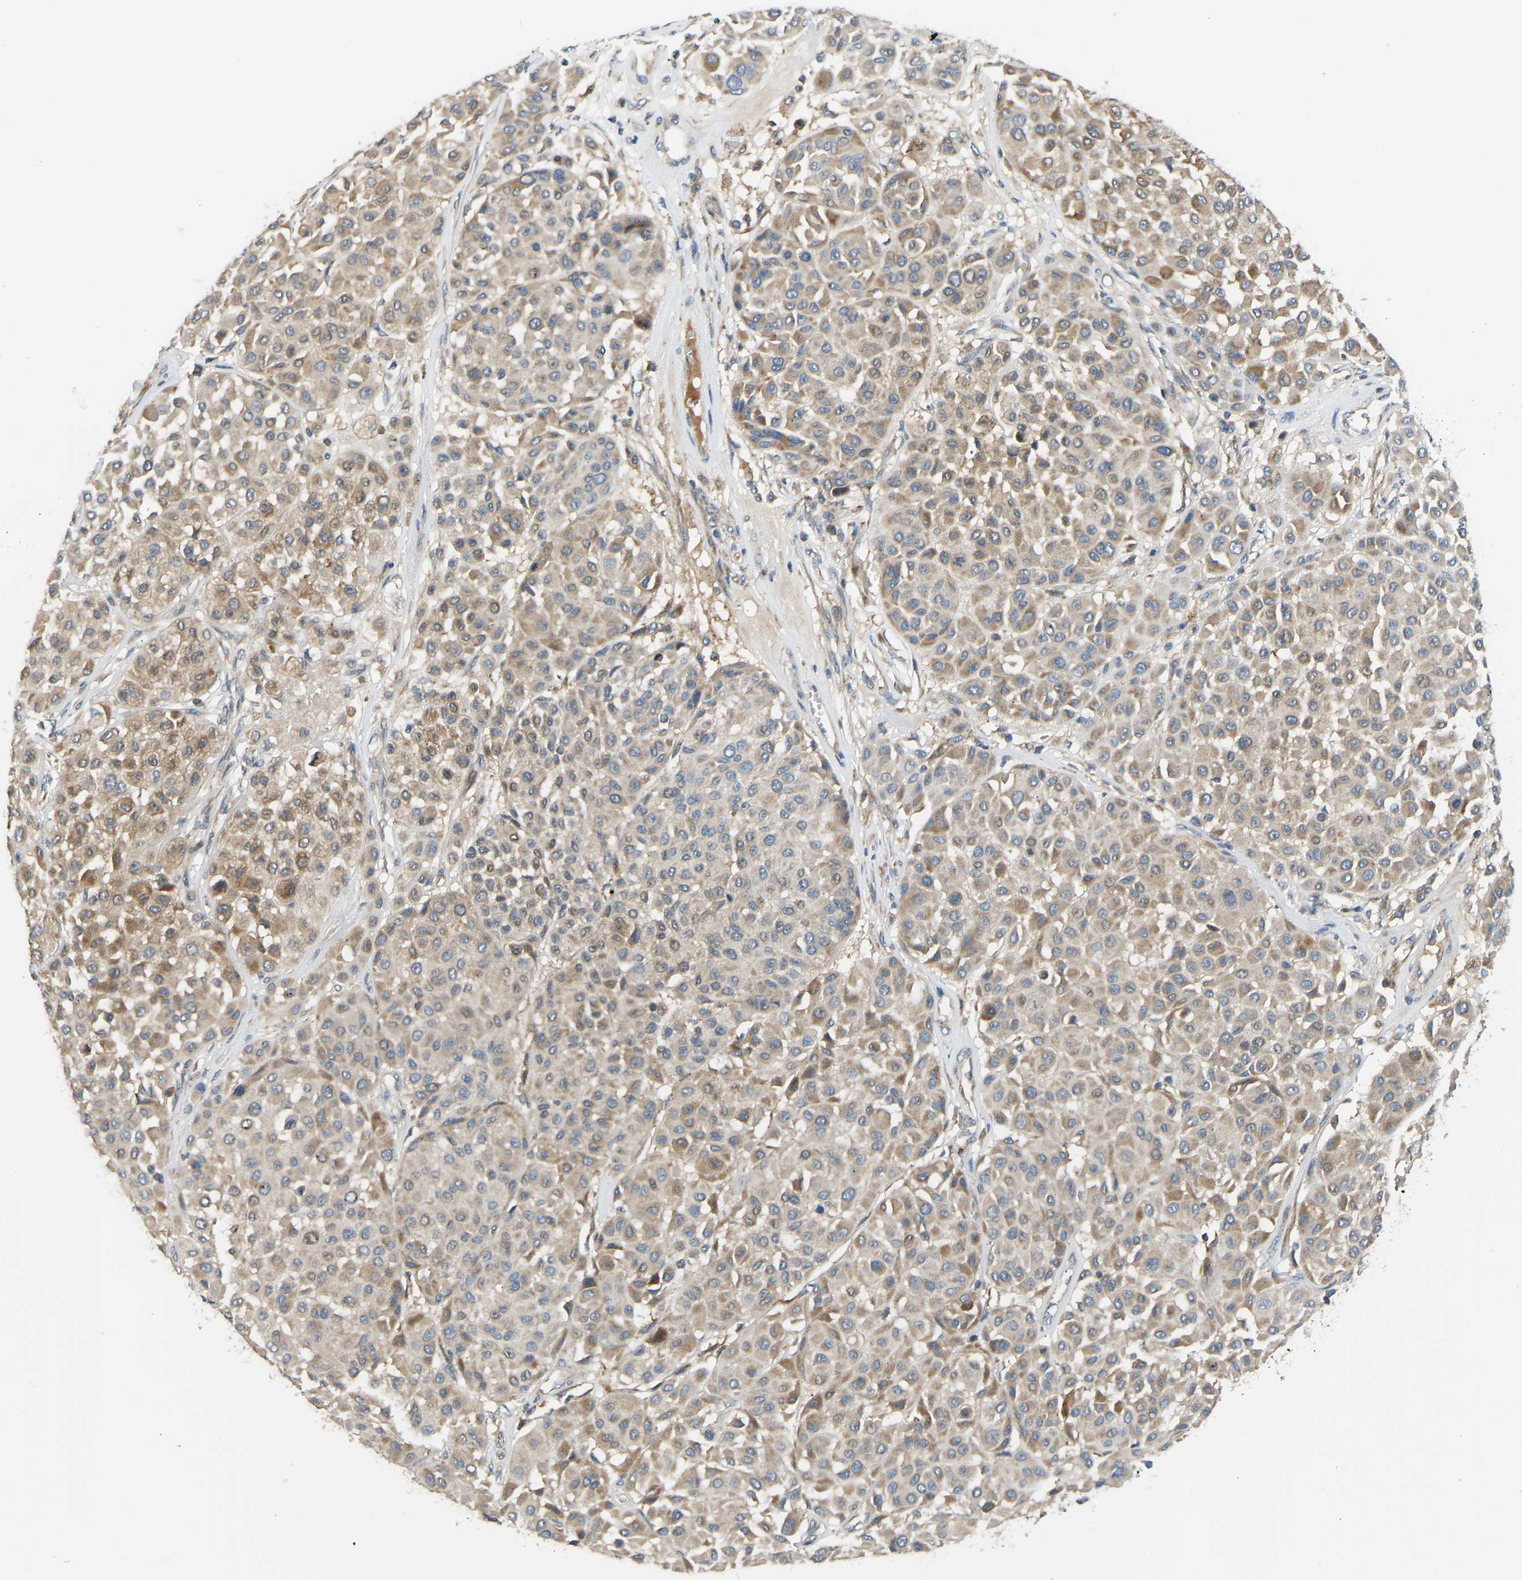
{"staining": {"intensity": "weak", "quantity": ">75%", "location": "cytoplasmic/membranous"}, "tissue": "melanoma", "cell_type": "Tumor cells", "image_type": "cancer", "snomed": [{"axis": "morphology", "description": "Malignant melanoma, Metastatic site"}, {"axis": "topography", "description": "Soft tissue"}], "caption": "The histopathology image exhibits staining of melanoma, revealing weak cytoplasmic/membranous protein positivity (brown color) within tumor cells. (brown staining indicates protein expression, while blue staining denotes nuclei).", "gene": "RBP1", "patient": {"sex": "male", "age": 41}}